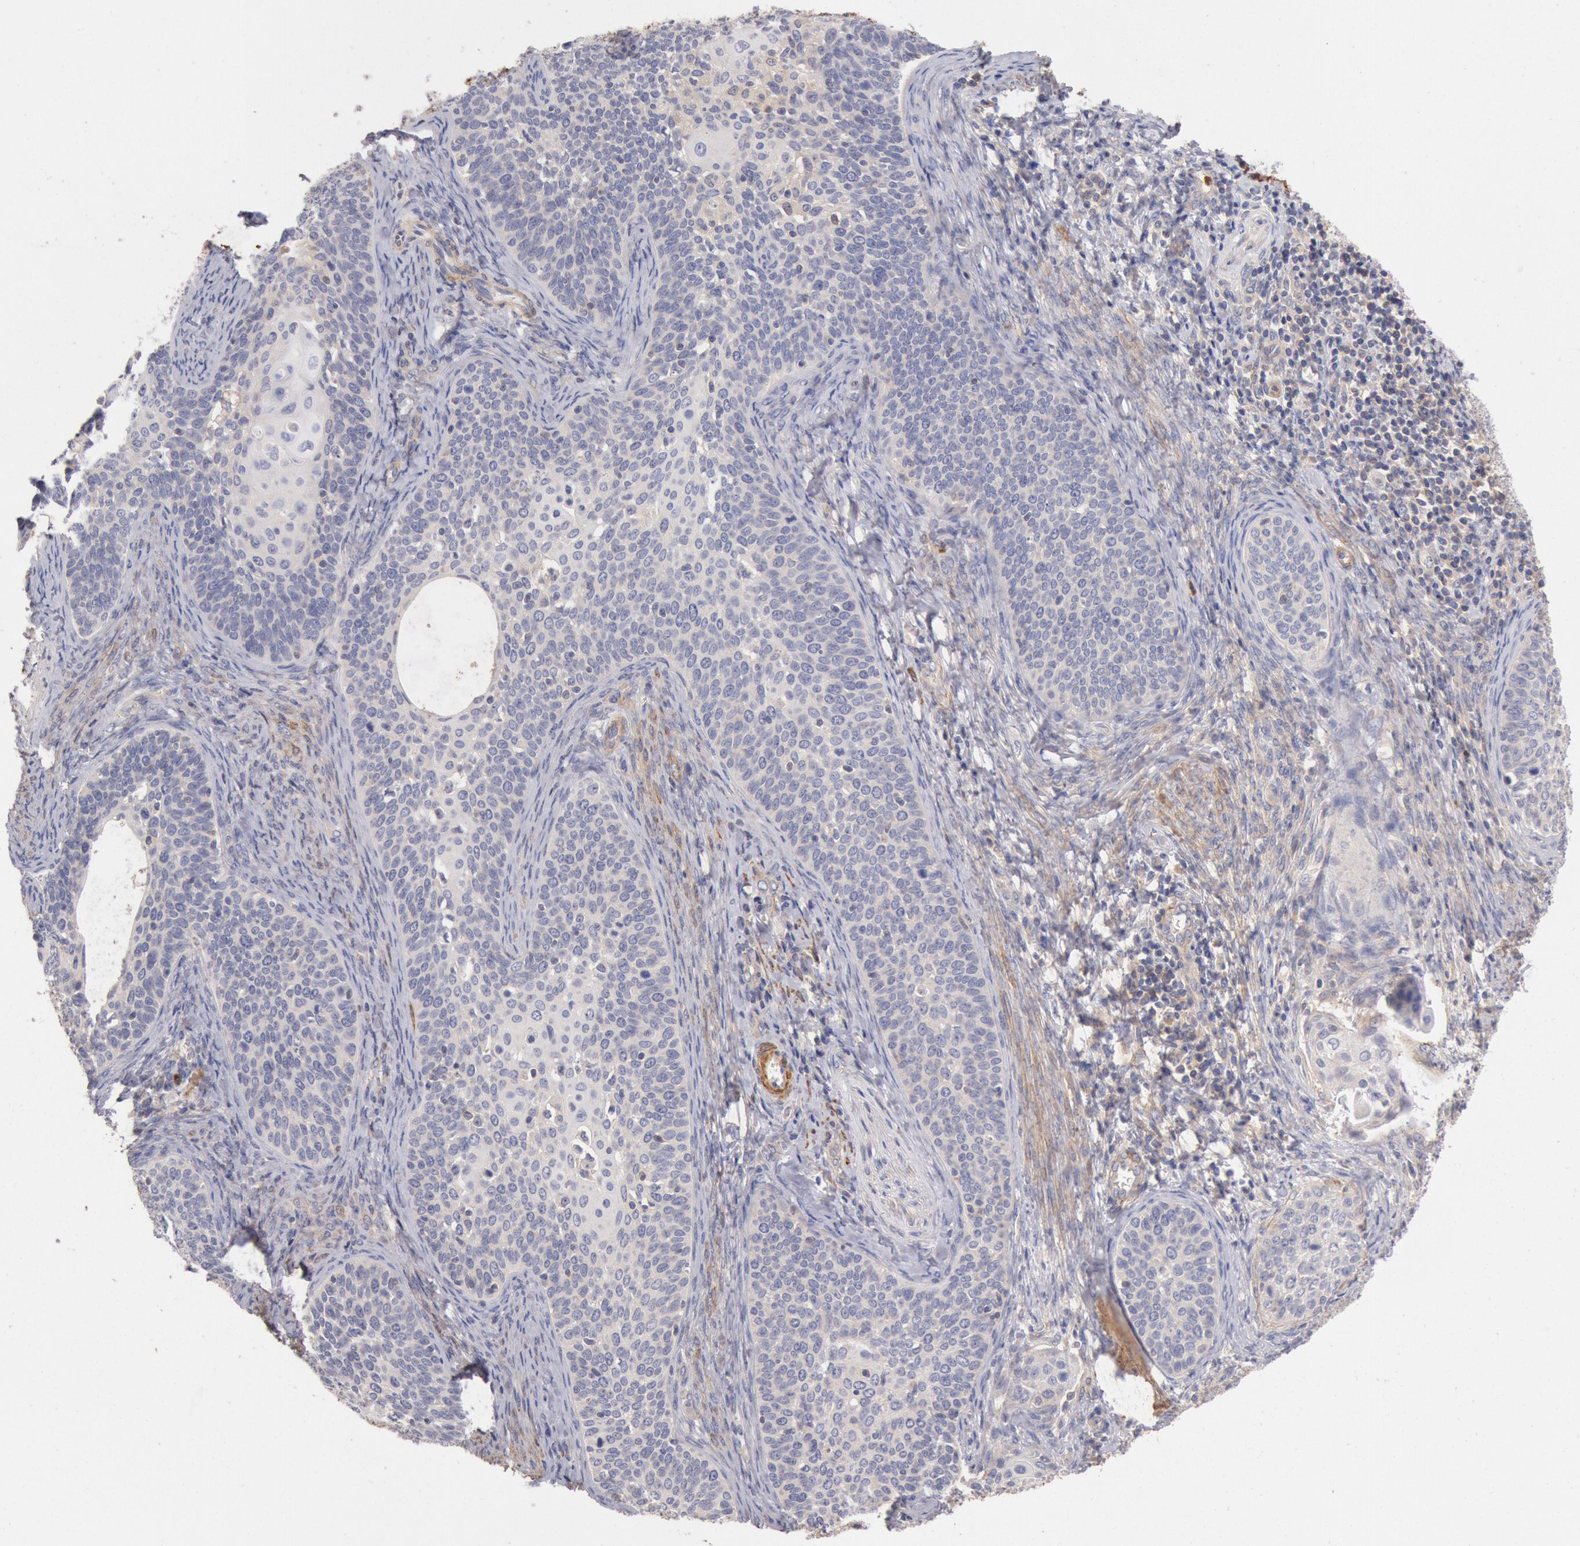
{"staining": {"intensity": "weak", "quantity": "25%-75%", "location": "cytoplasmic/membranous"}, "tissue": "cervical cancer", "cell_type": "Tumor cells", "image_type": "cancer", "snomed": [{"axis": "morphology", "description": "Squamous cell carcinoma, NOS"}, {"axis": "topography", "description": "Cervix"}], "caption": "DAB (3,3'-diaminobenzidine) immunohistochemical staining of human cervical cancer displays weak cytoplasmic/membranous protein positivity in about 25%-75% of tumor cells.", "gene": "TMED8", "patient": {"sex": "female", "age": 33}}